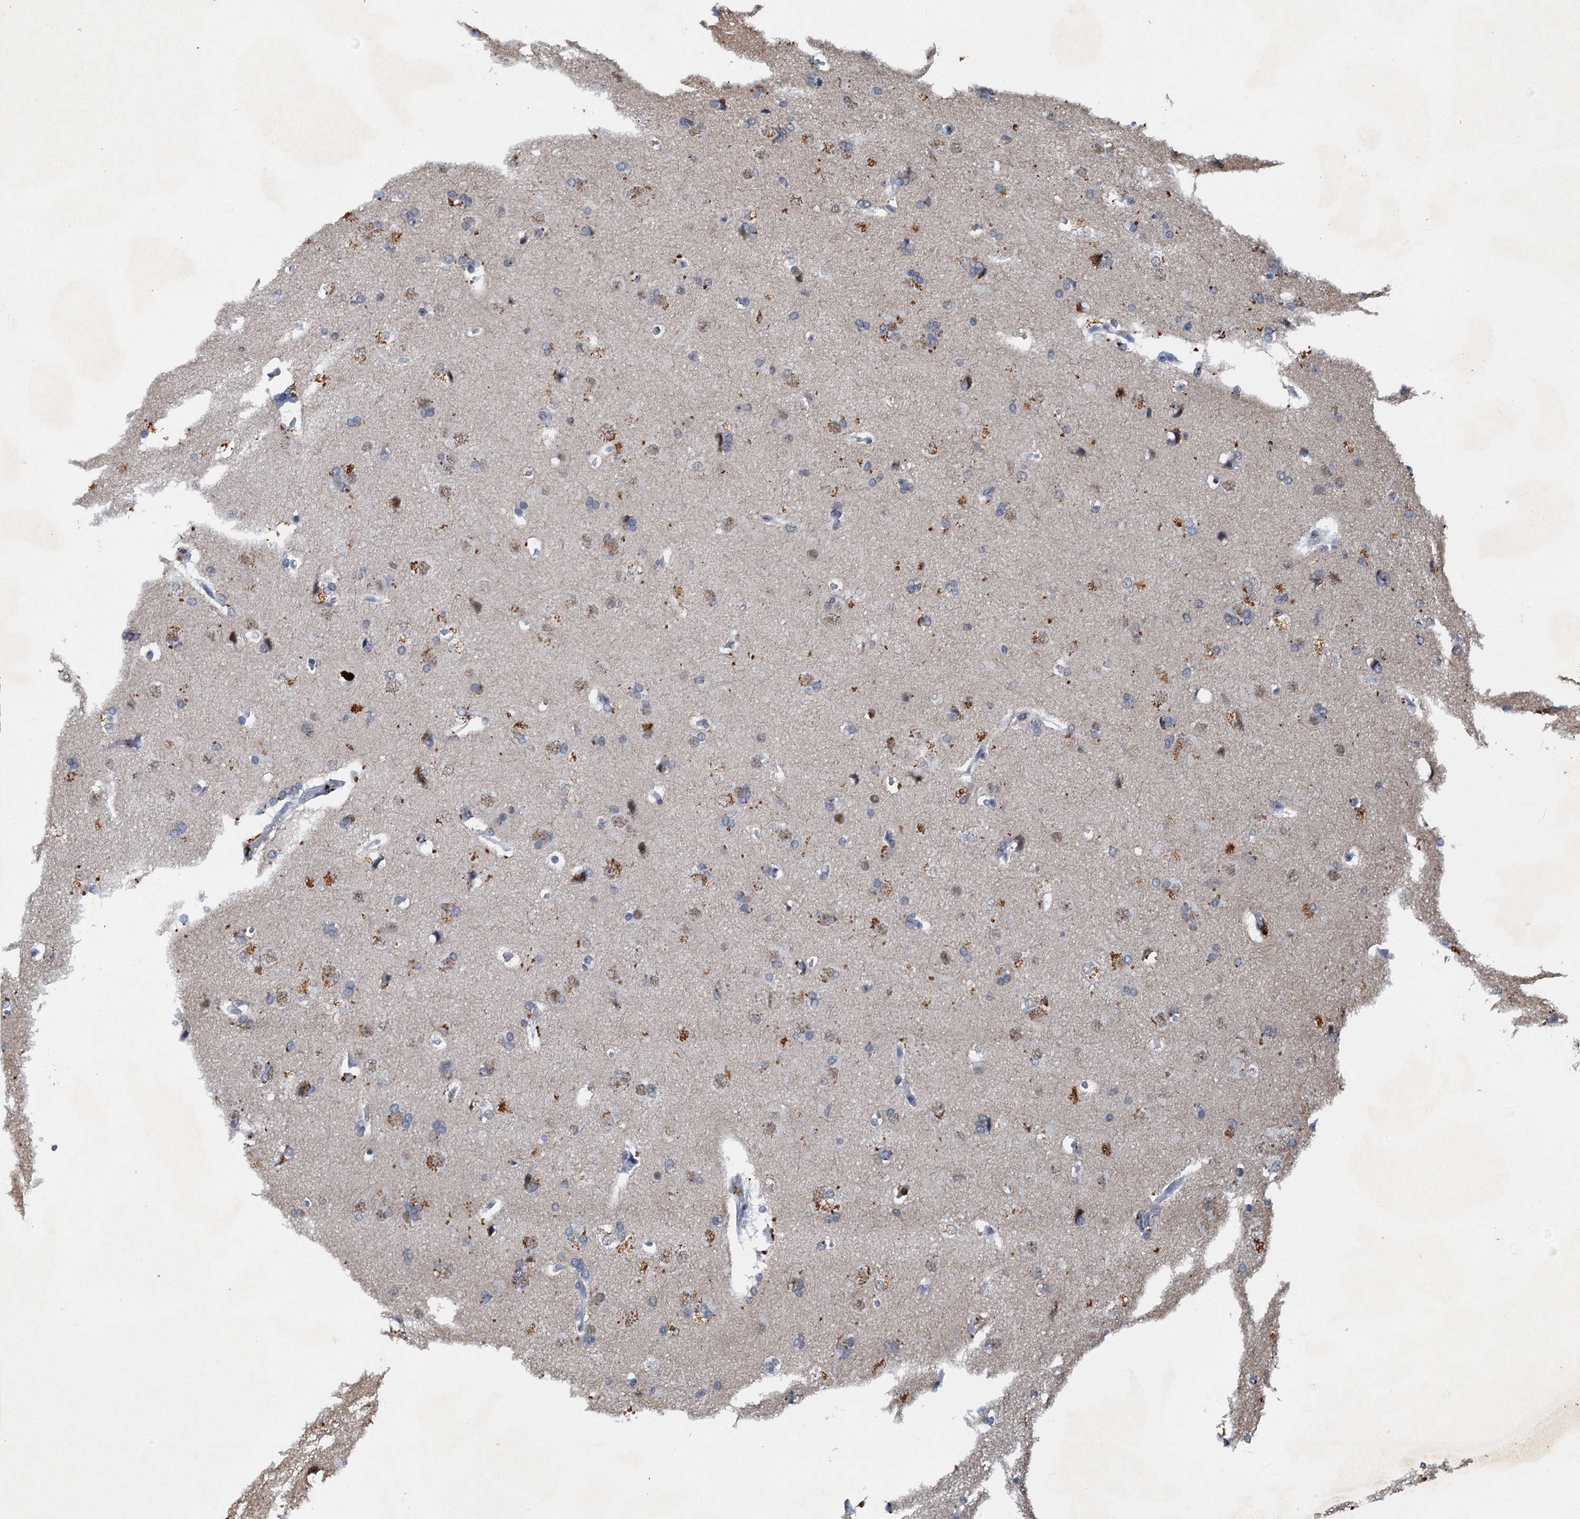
{"staining": {"intensity": "negative", "quantity": "none", "location": "none"}, "tissue": "cerebral cortex", "cell_type": "Endothelial cells", "image_type": "normal", "snomed": [{"axis": "morphology", "description": "Normal tissue, NOS"}, {"axis": "topography", "description": "Cerebral cortex"}], "caption": "IHC of normal cerebral cortex reveals no staining in endothelial cells.", "gene": "CSTF3", "patient": {"sex": "male", "age": 62}}